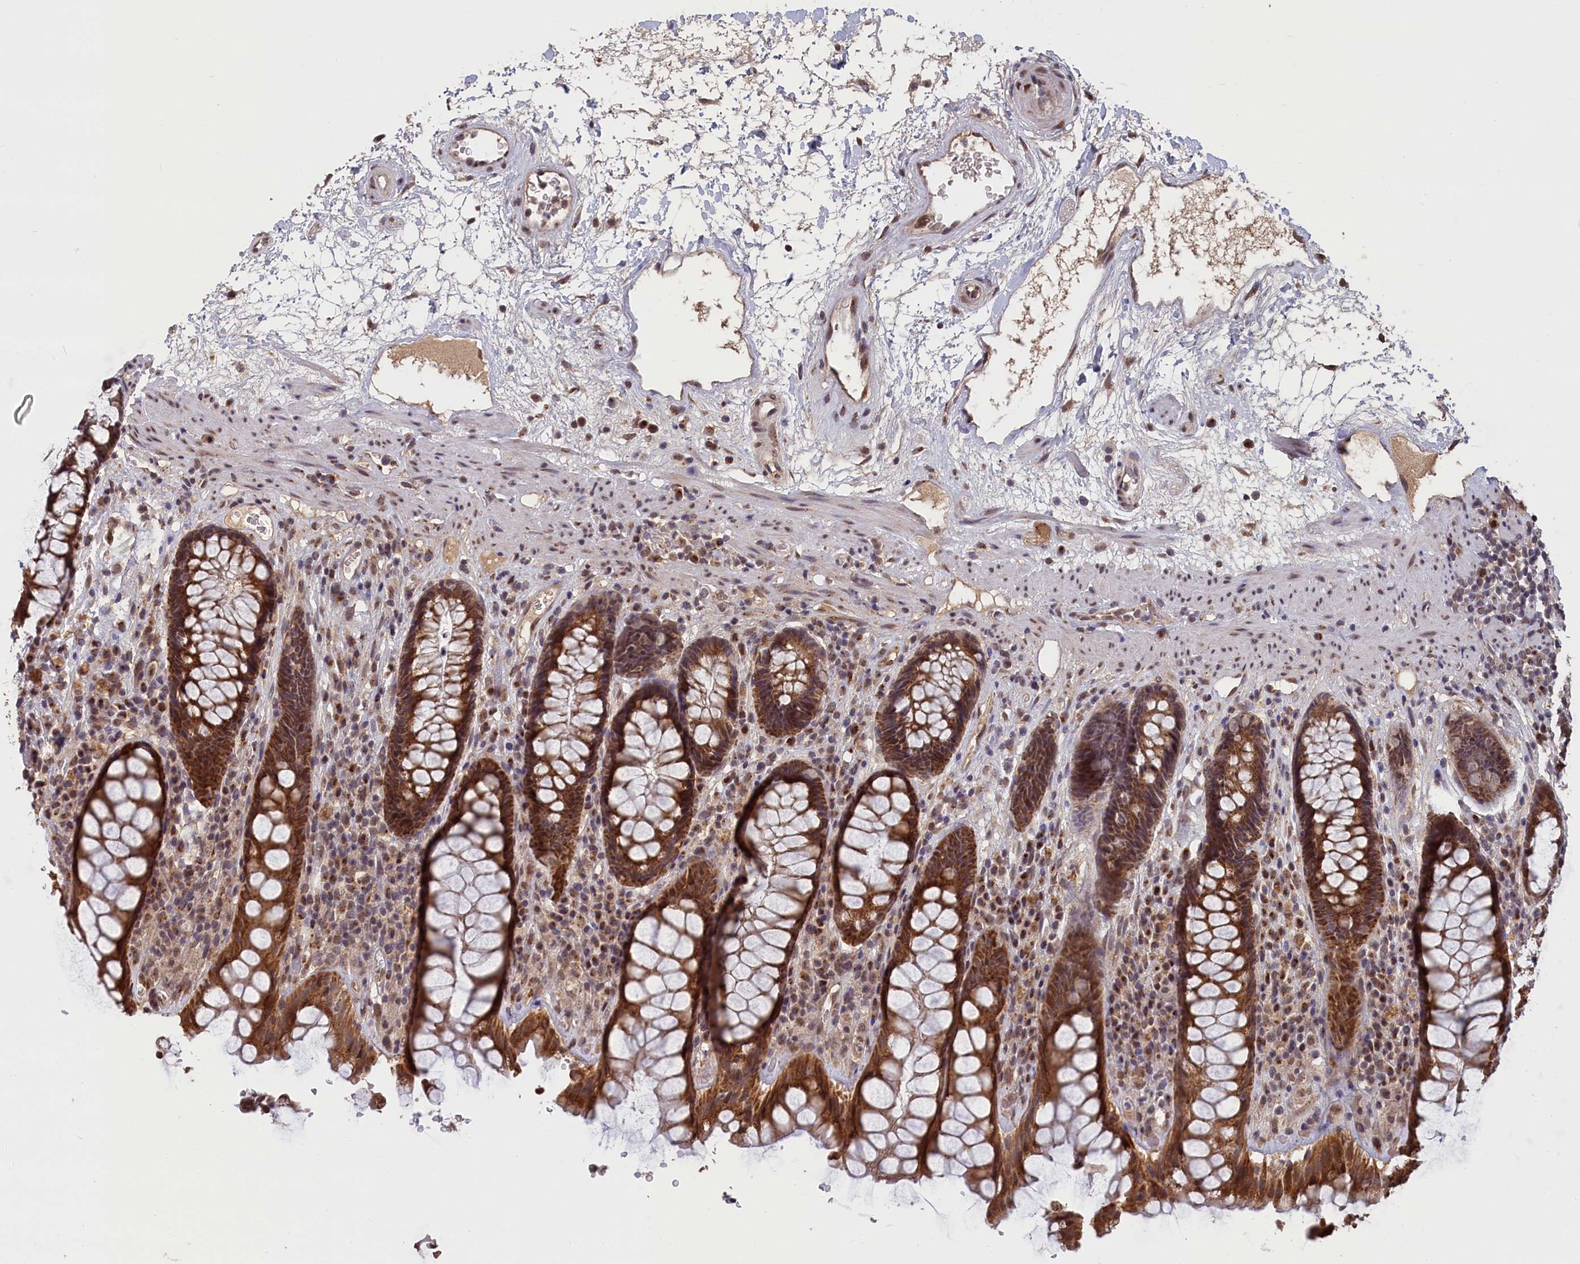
{"staining": {"intensity": "strong", "quantity": ">75%", "location": "cytoplasmic/membranous"}, "tissue": "rectum", "cell_type": "Glandular cells", "image_type": "normal", "snomed": [{"axis": "morphology", "description": "Normal tissue, NOS"}, {"axis": "topography", "description": "Rectum"}], "caption": "The photomicrograph shows staining of normal rectum, revealing strong cytoplasmic/membranous protein positivity (brown color) within glandular cells.", "gene": "PIGQ", "patient": {"sex": "male", "age": 64}}